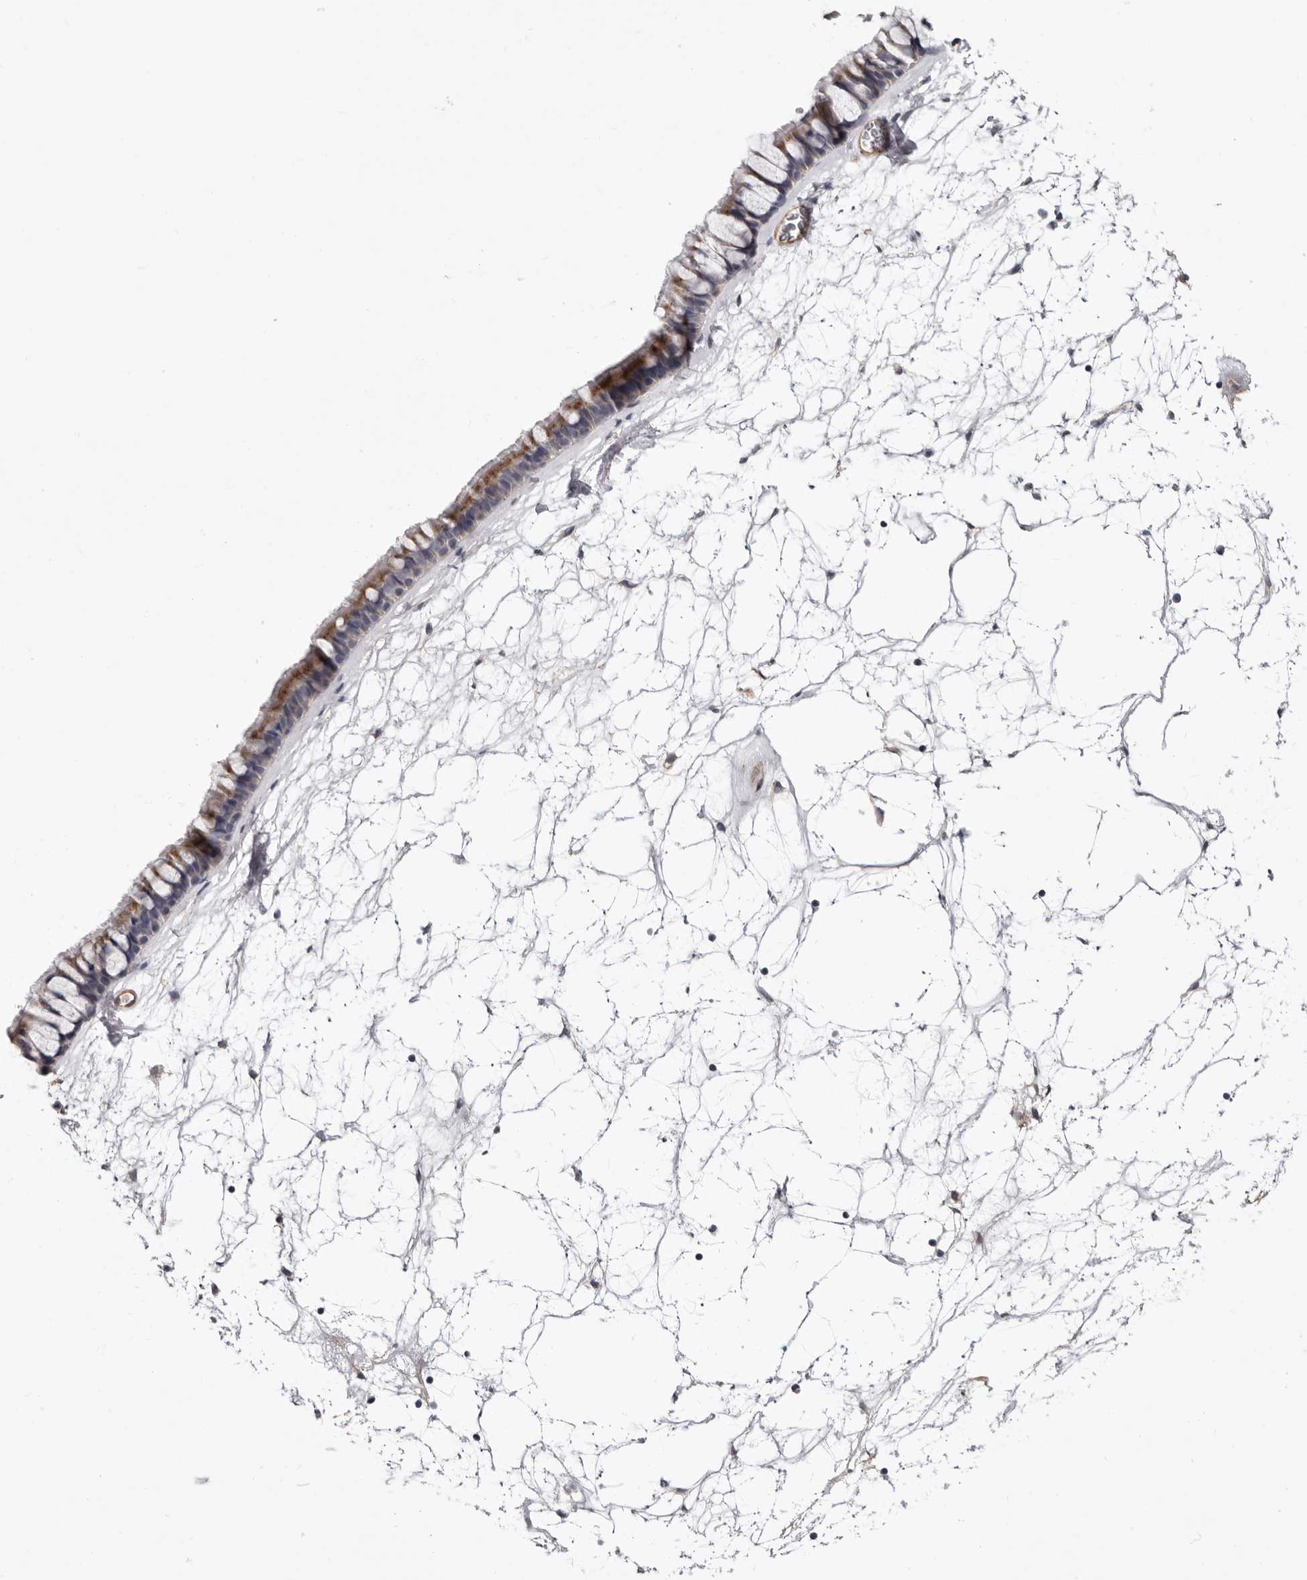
{"staining": {"intensity": "moderate", "quantity": "<25%", "location": "cytoplasmic/membranous"}, "tissue": "nasopharynx", "cell_type": "Respiratory epithelial cells", "image_type": "normal", "snomed": [{"axis": "morphology", "description": "Normal tissue, NOS"}, {"axis": "topography", "description": "Nasopharynx"}], "caption": "Protein staining demonstrates moderate cytoplasmic/membranous staining in approximately <25% of respiratory epithelial cells in unremarkable nasopharynx.", "gene": "ADGRL4", "patient": {"sex": "male", "age": 64}}